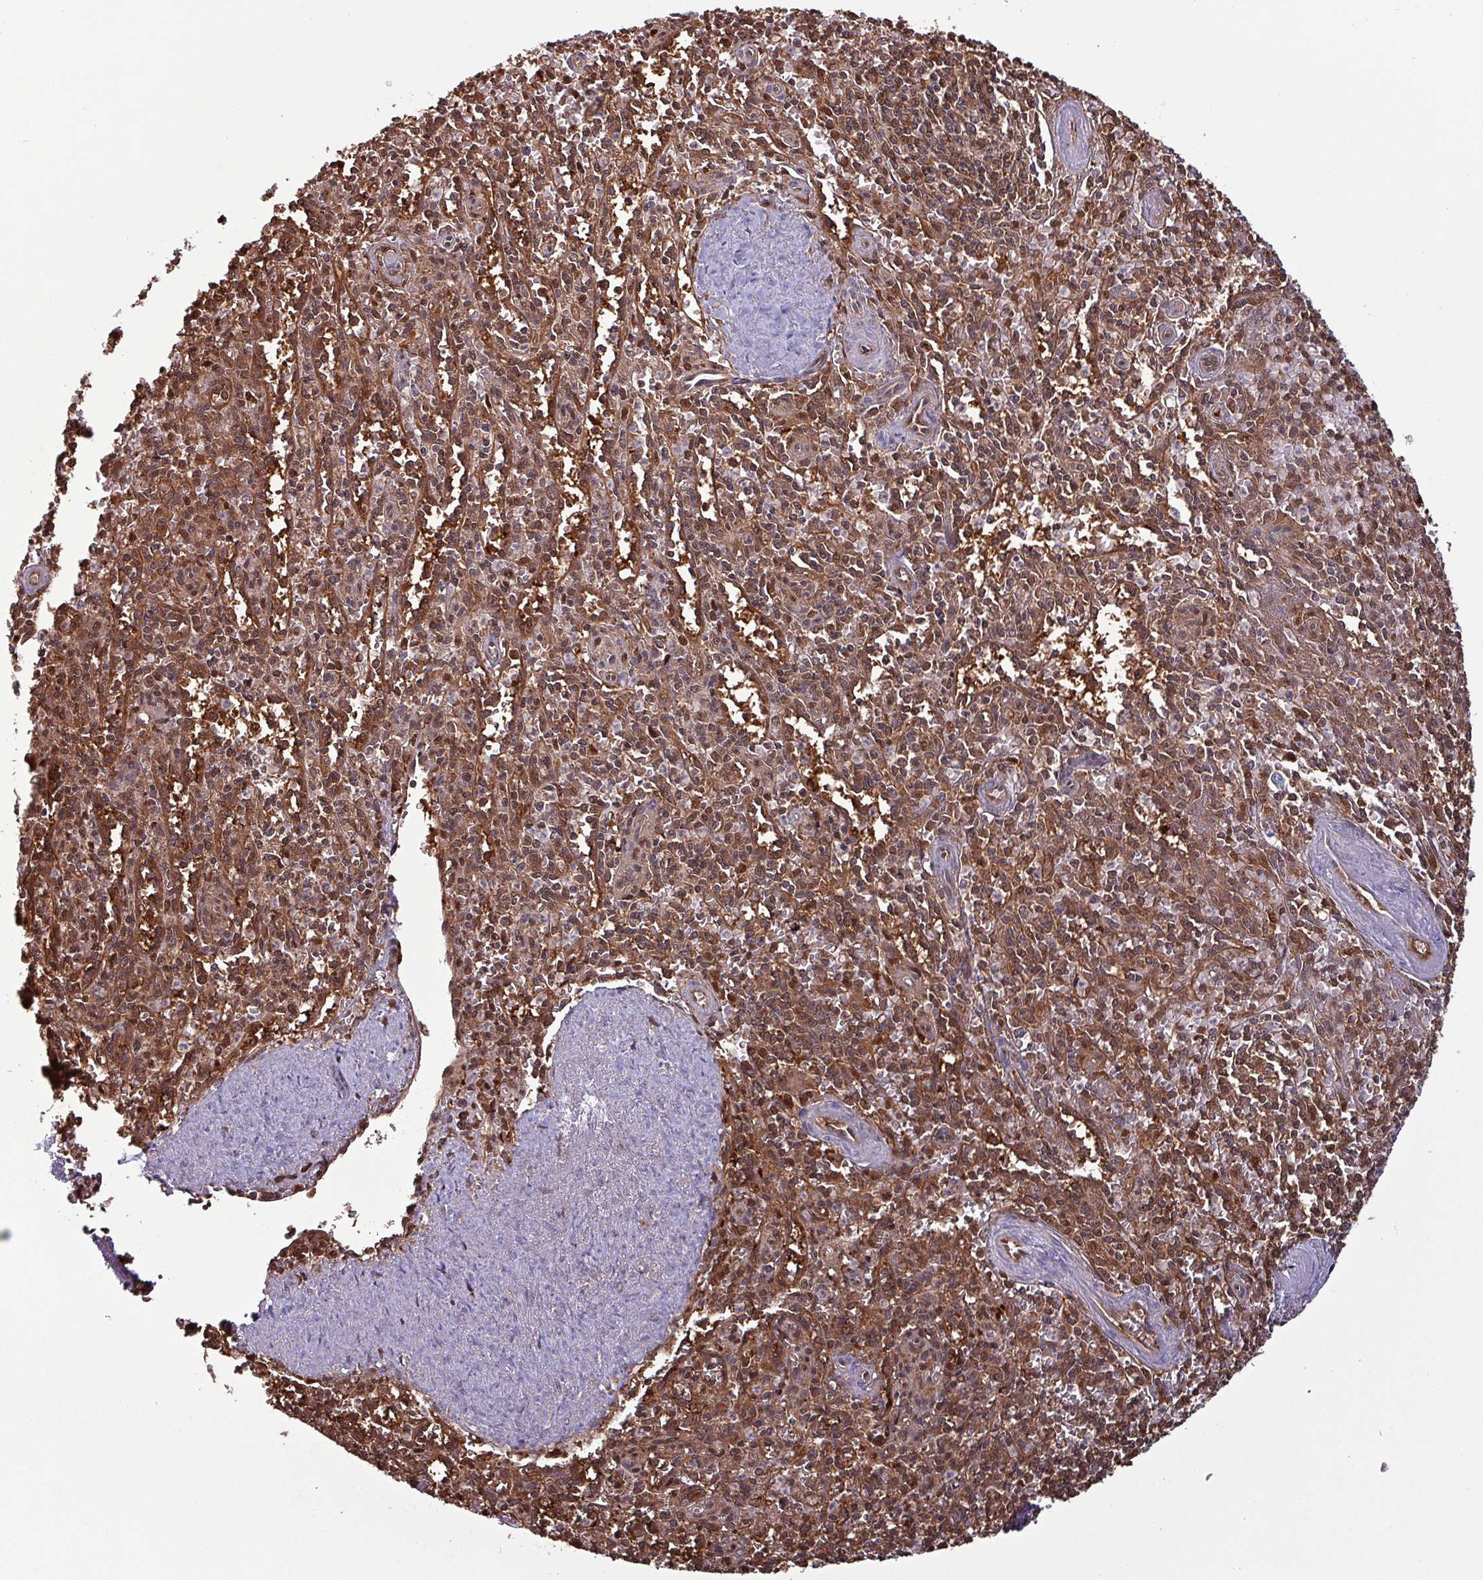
{"staining": {"intensity": "moderate", "quantity": ">75%", "location": "cytoplasmic/membranous"}, "tissue": "spleen", "cell_type": "Cells in red pulp", "image_type": "normal", "snomed": [{"axis": "morphology", "description": "Normal tissue, NOS"}, {"axis": "topography", "description": "Spleen"}], "caption": "A brown stain shows moderate cytoplasmic/membranous expression of a protein in cells in red pulp of normal spleen. (IHC, brightfield microscopy, high magnification).", "gene": "PSMB8", "patient": {"sex": "female", "age": 70}}